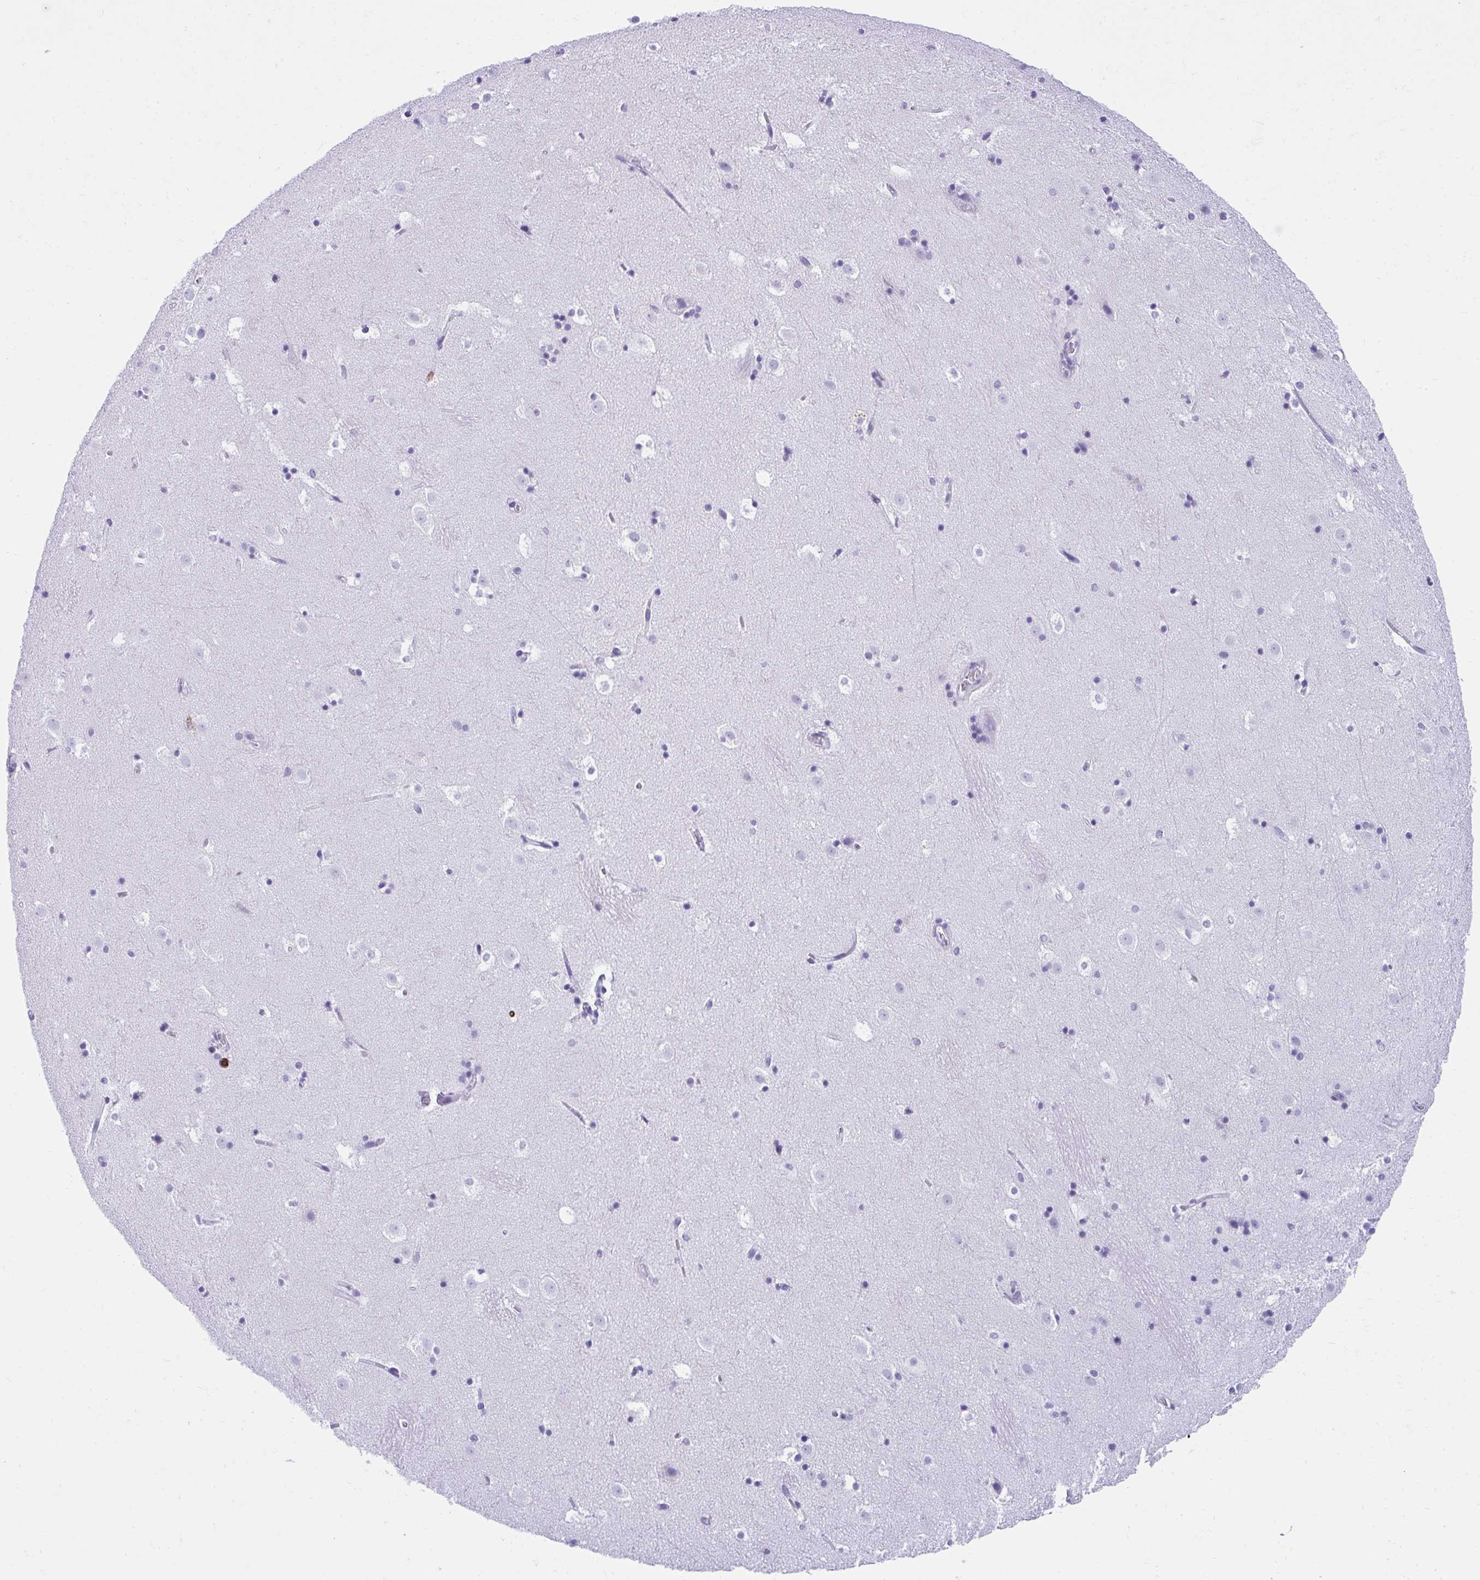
{"staining": {"intensity": "negative", "quantity": "none", "location": "none"}, "tissue": "caudate", "cell_type": "Glial cells", "image_type": "normal", "snomed": [{"axis": "morphology", "description": "Normal tissue, NOS"}, {"axis": "topography", "description": "Lateral ventricle wall"}], "caption": "This is an IHC histopathology image of benign human caudate. There is no staining in glial cells.", "gene": "SPN", "patient": {"sex": "male", "age": 37}}